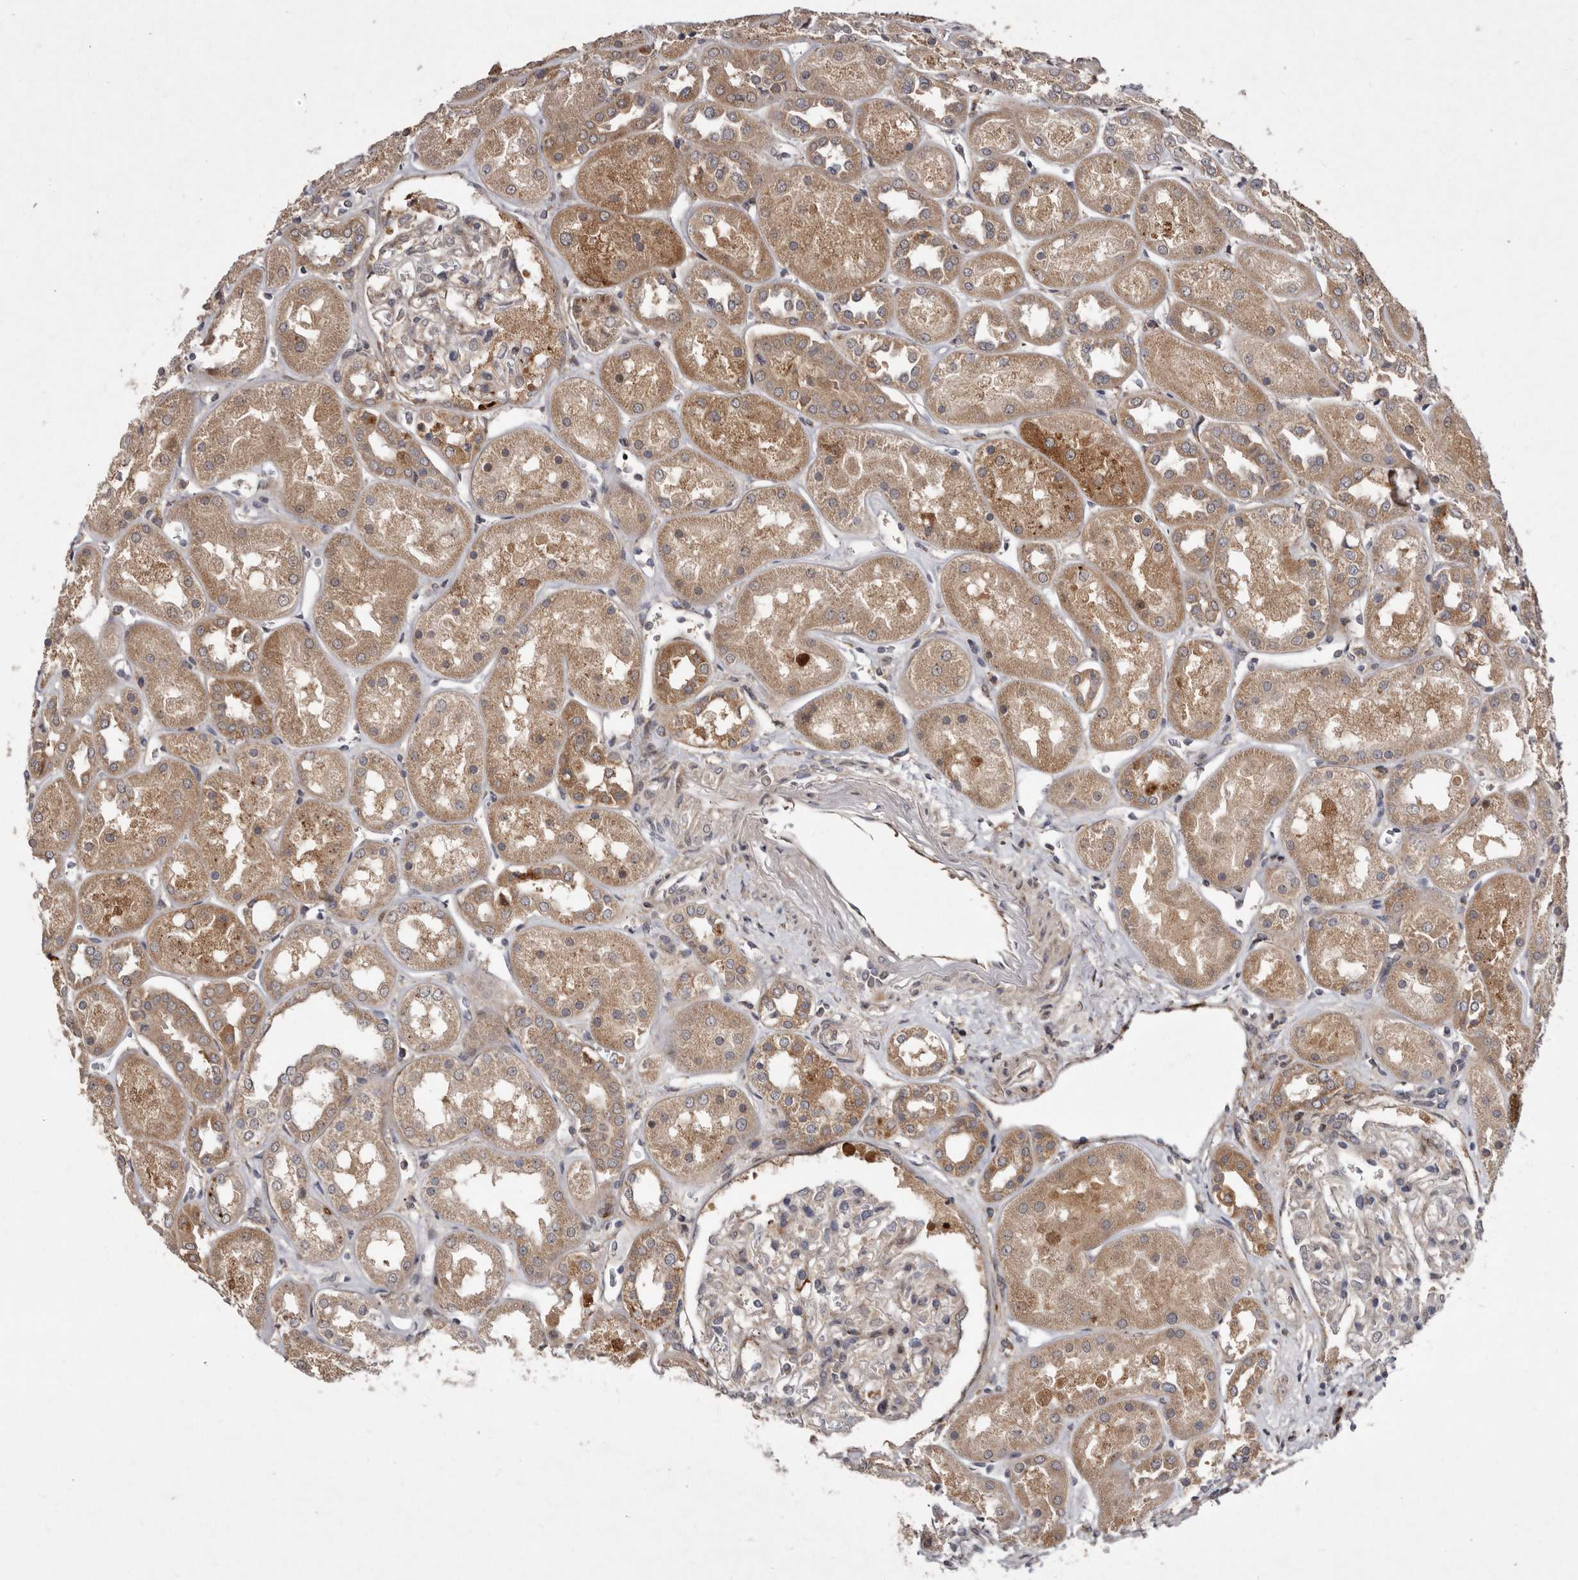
{"staining": {"intensity": "moderate", "quantity": "25%-75%", "location": "cytoplasmic/membranous"}, "tissue": "kidney", "cell_type": "Cells in glomeruli", "image_type": "normal", "snomed": [{"axis": "morphology", "description": "Normal tissue, NOS"}, {"axis": "topography", "description": "Kidney"}], "caption": "A brown stain labels moderate cytoplasmic/membranous staining of a protein in cells in glomeruli of unremarkable human kidney.", "gene": "FLAD1", "patient": {"sex": "male", "age": 70}}